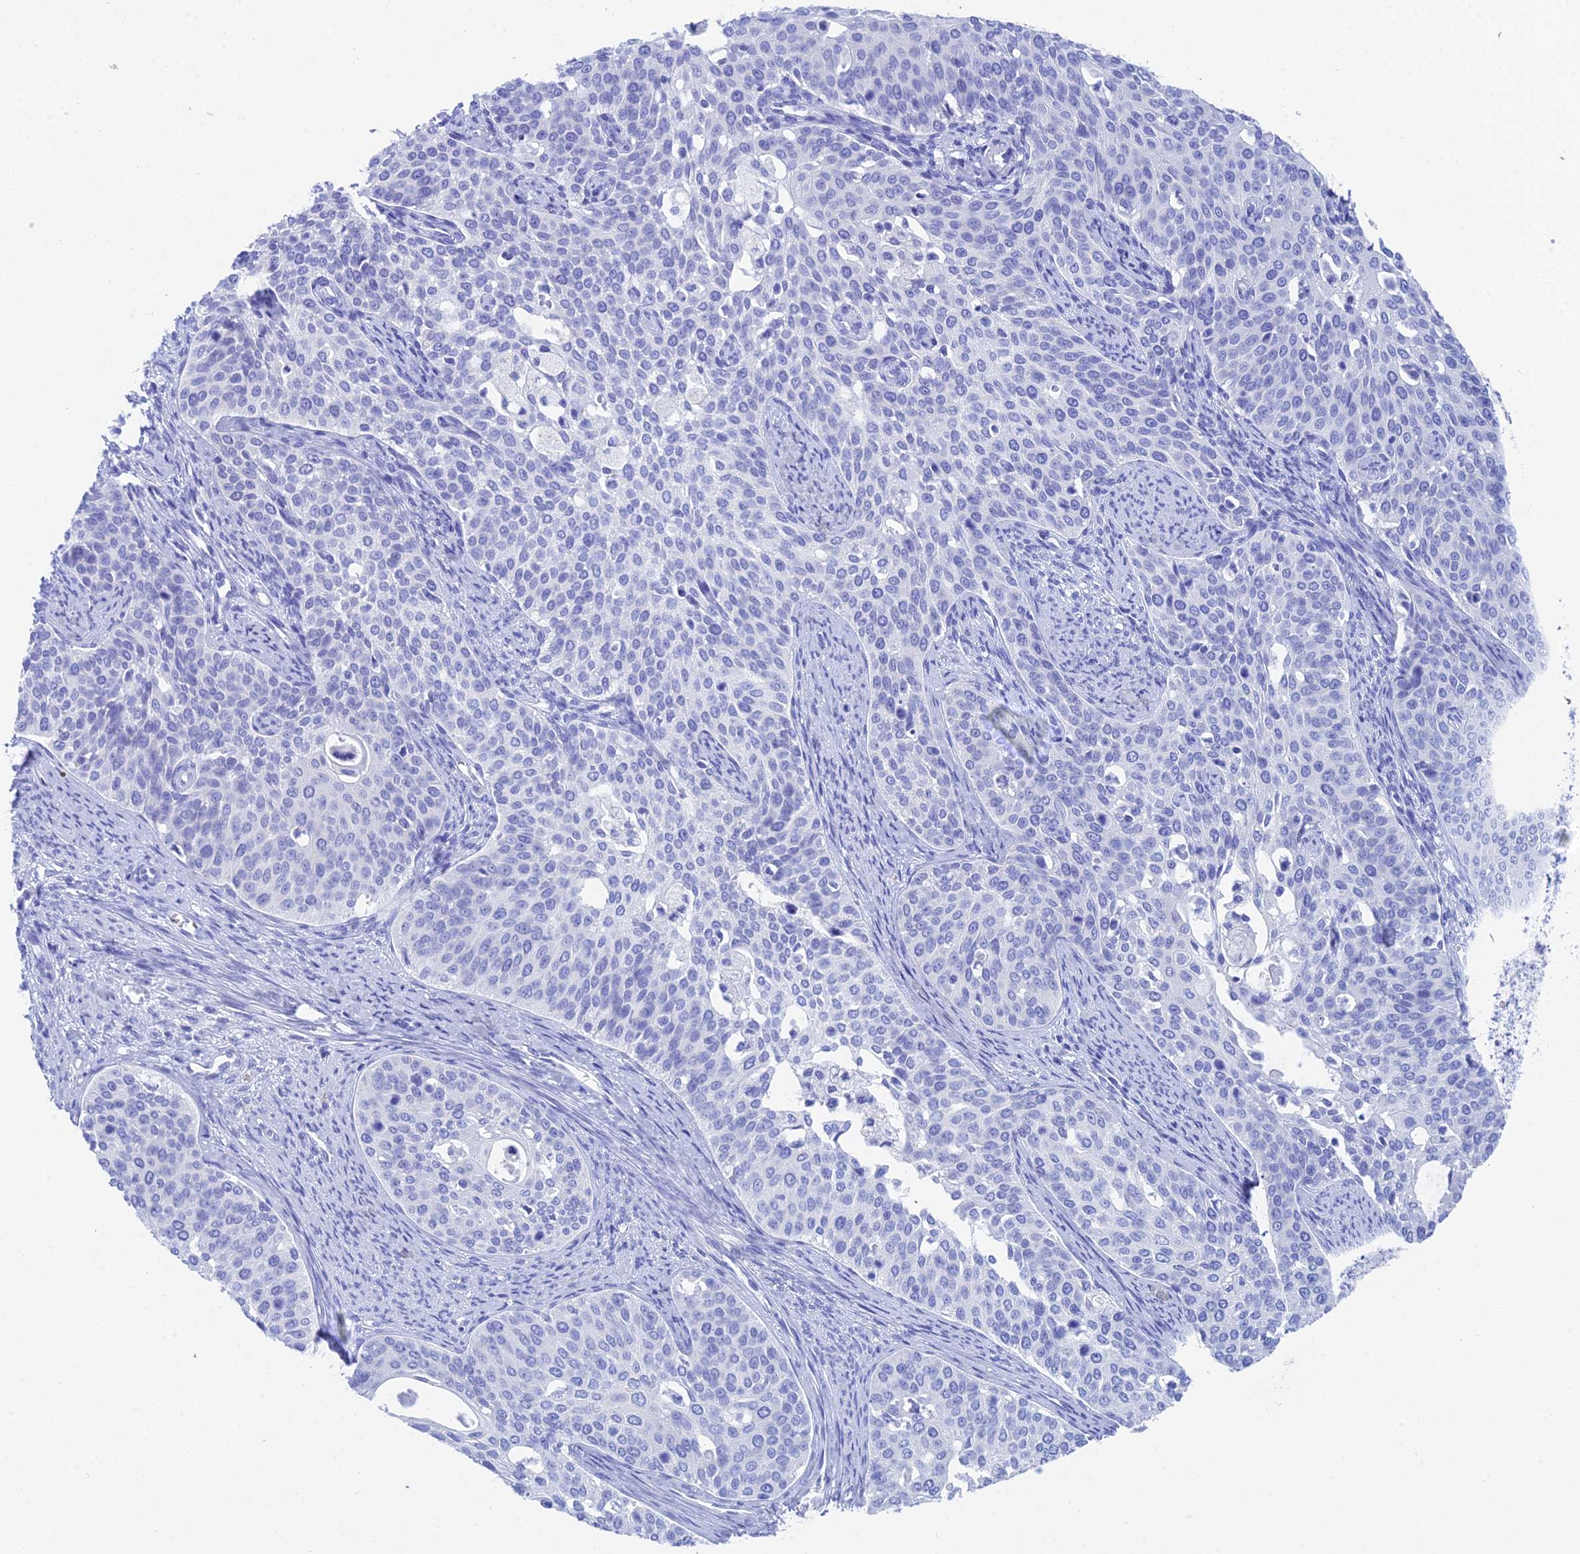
{"staining": {"intensity": "negative", "quantity": "none", "location": "none"}, "tissue": "cervical cancer", "cell_type": "Tumor cells", "image_type": "cancer", "snomed": [{"axis": "morphology", "description": "Squamous cell carcinoma, NOS"}, {"axis": "topography", "description": "Cervix"}], "caption": "High power microscopy histopathology image of an immunohistochemistry histopathology image of cervical cancer, revealing no significant expression in tumor cells.", "gene": "REG1A", "patient": {"sex": "female", "age": 44}}